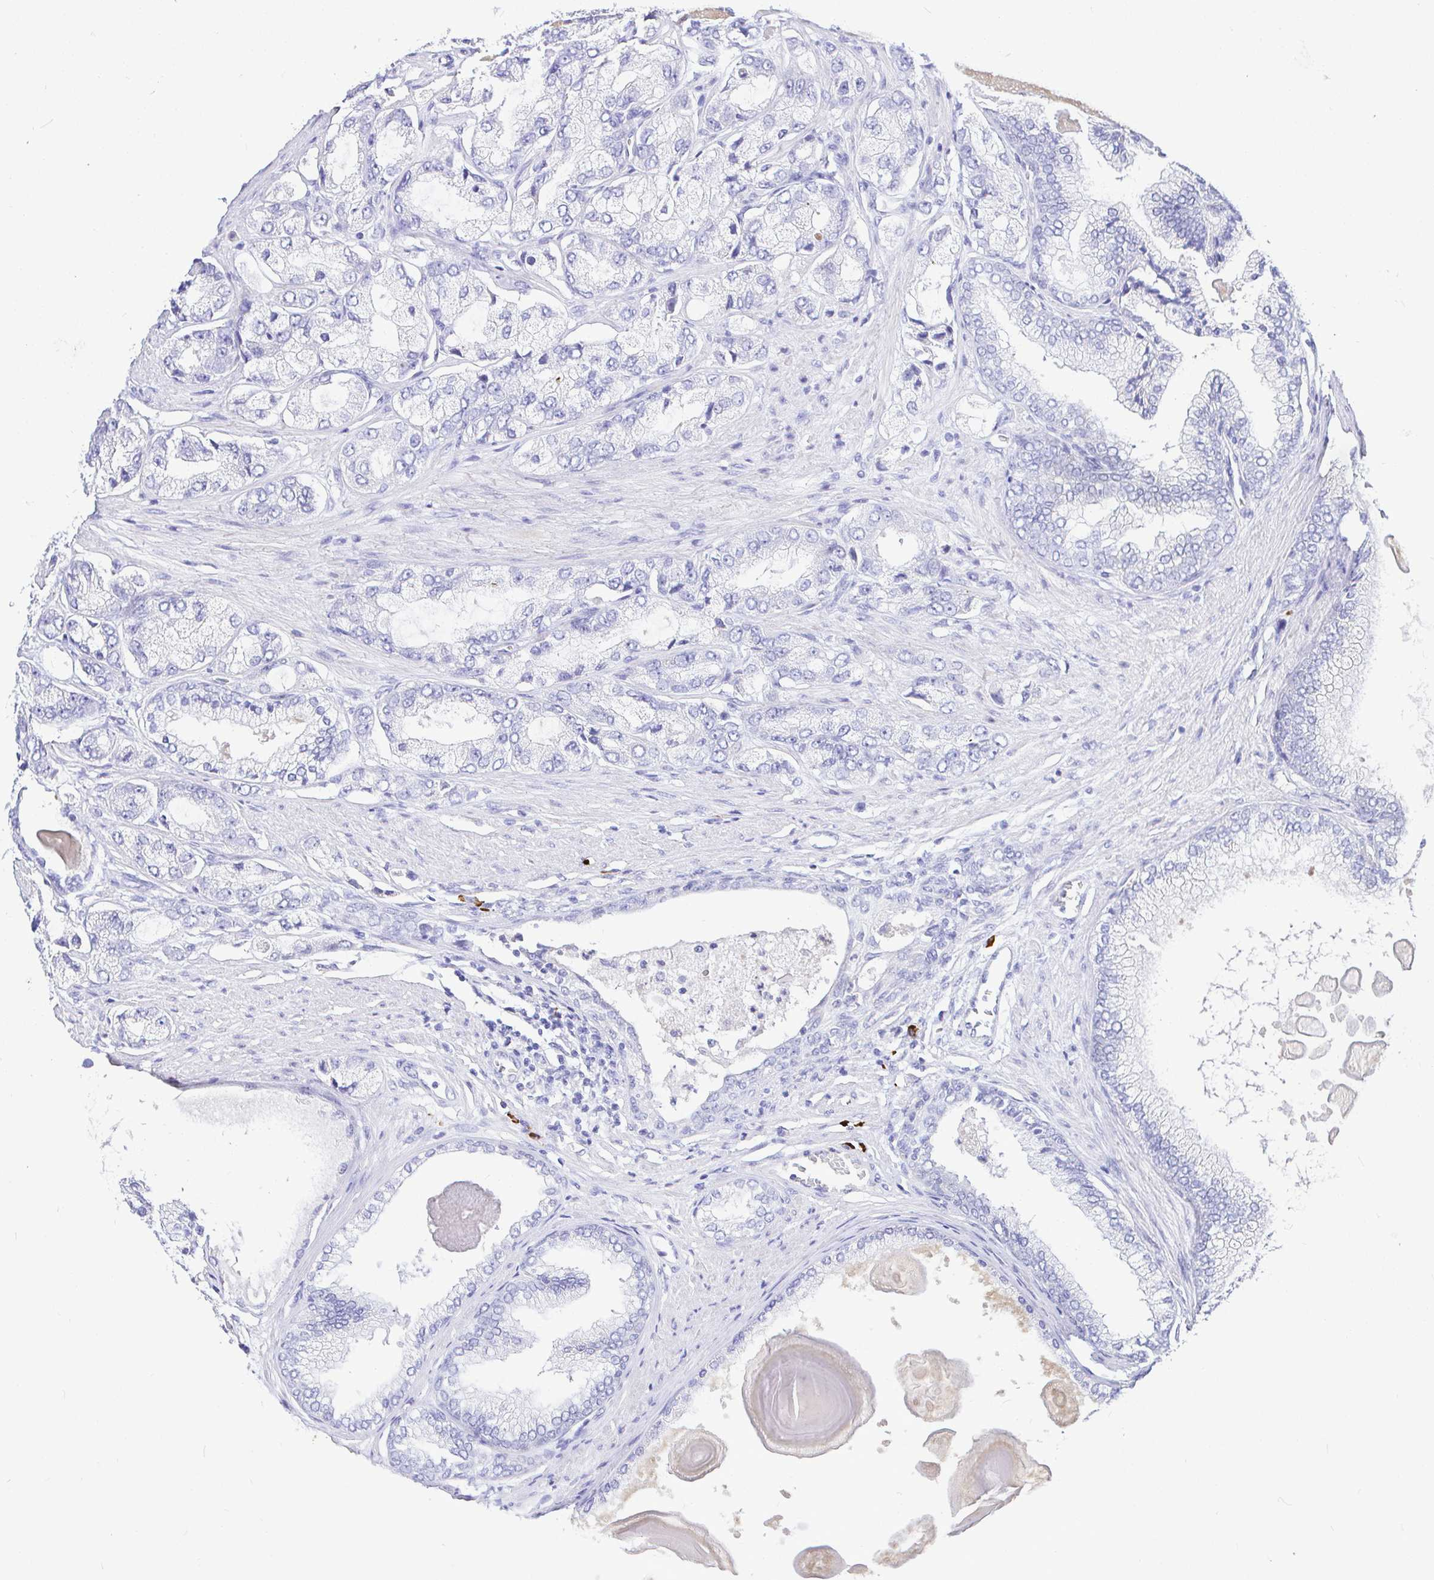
{"staining": {"intensity": "negative", "quantity": "none", "location": "none"}, "tissue": "prostate cancer", "cell_type": "Tumor cells", "image_type": "cancer", "snomed": [{"axis": "morphology", "description": "Adenocarcinoma, Low grade"}, {"axis": "topography", "description": "Prostate"}], "caption": "There is no significant positivity in tumor cells of adenocarcinoma (low-grade) (prostate).", "gene": "CCDC62", "patient": {"sex": "male", "age": 69}}